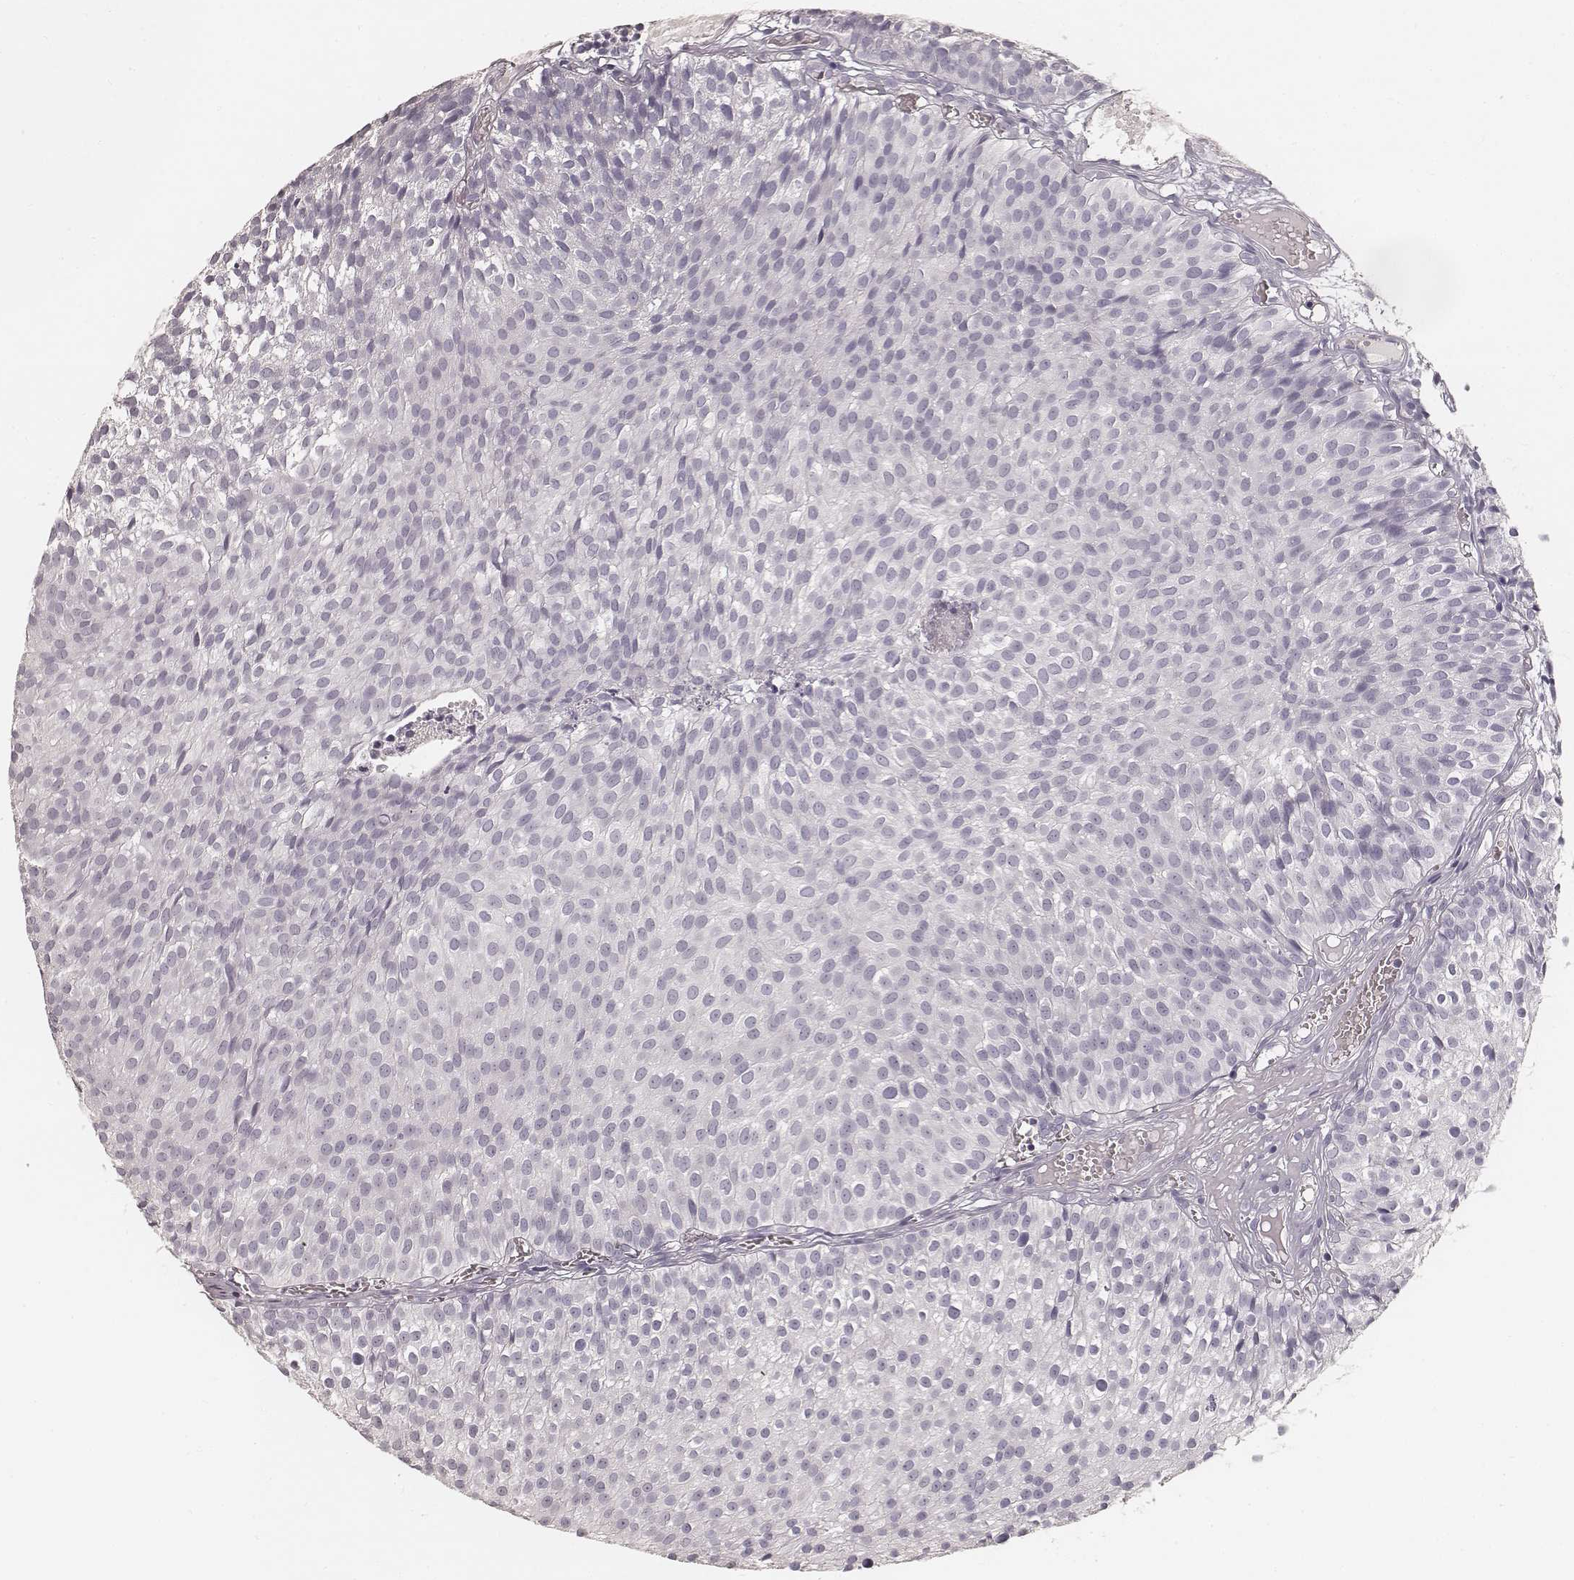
{"staining": {"intensity": "negative", "quantity": "none", "location": "none"}, "tissue": "urothelial cancer", "cell_type": "Tumor cells", "image_type": "cancer", "snomed": [{"axis": "morphology", "description": "Urothelial carcinoma, Low grade"}, {"axis": "topography", "description": "Urinary bladder"}], "caption": "Protein analysis of urothelial cancer exhibits no significant positivity in tumor cells.", "gene": "HNF4G", "patient": {"sex": "male", "age": 63}}